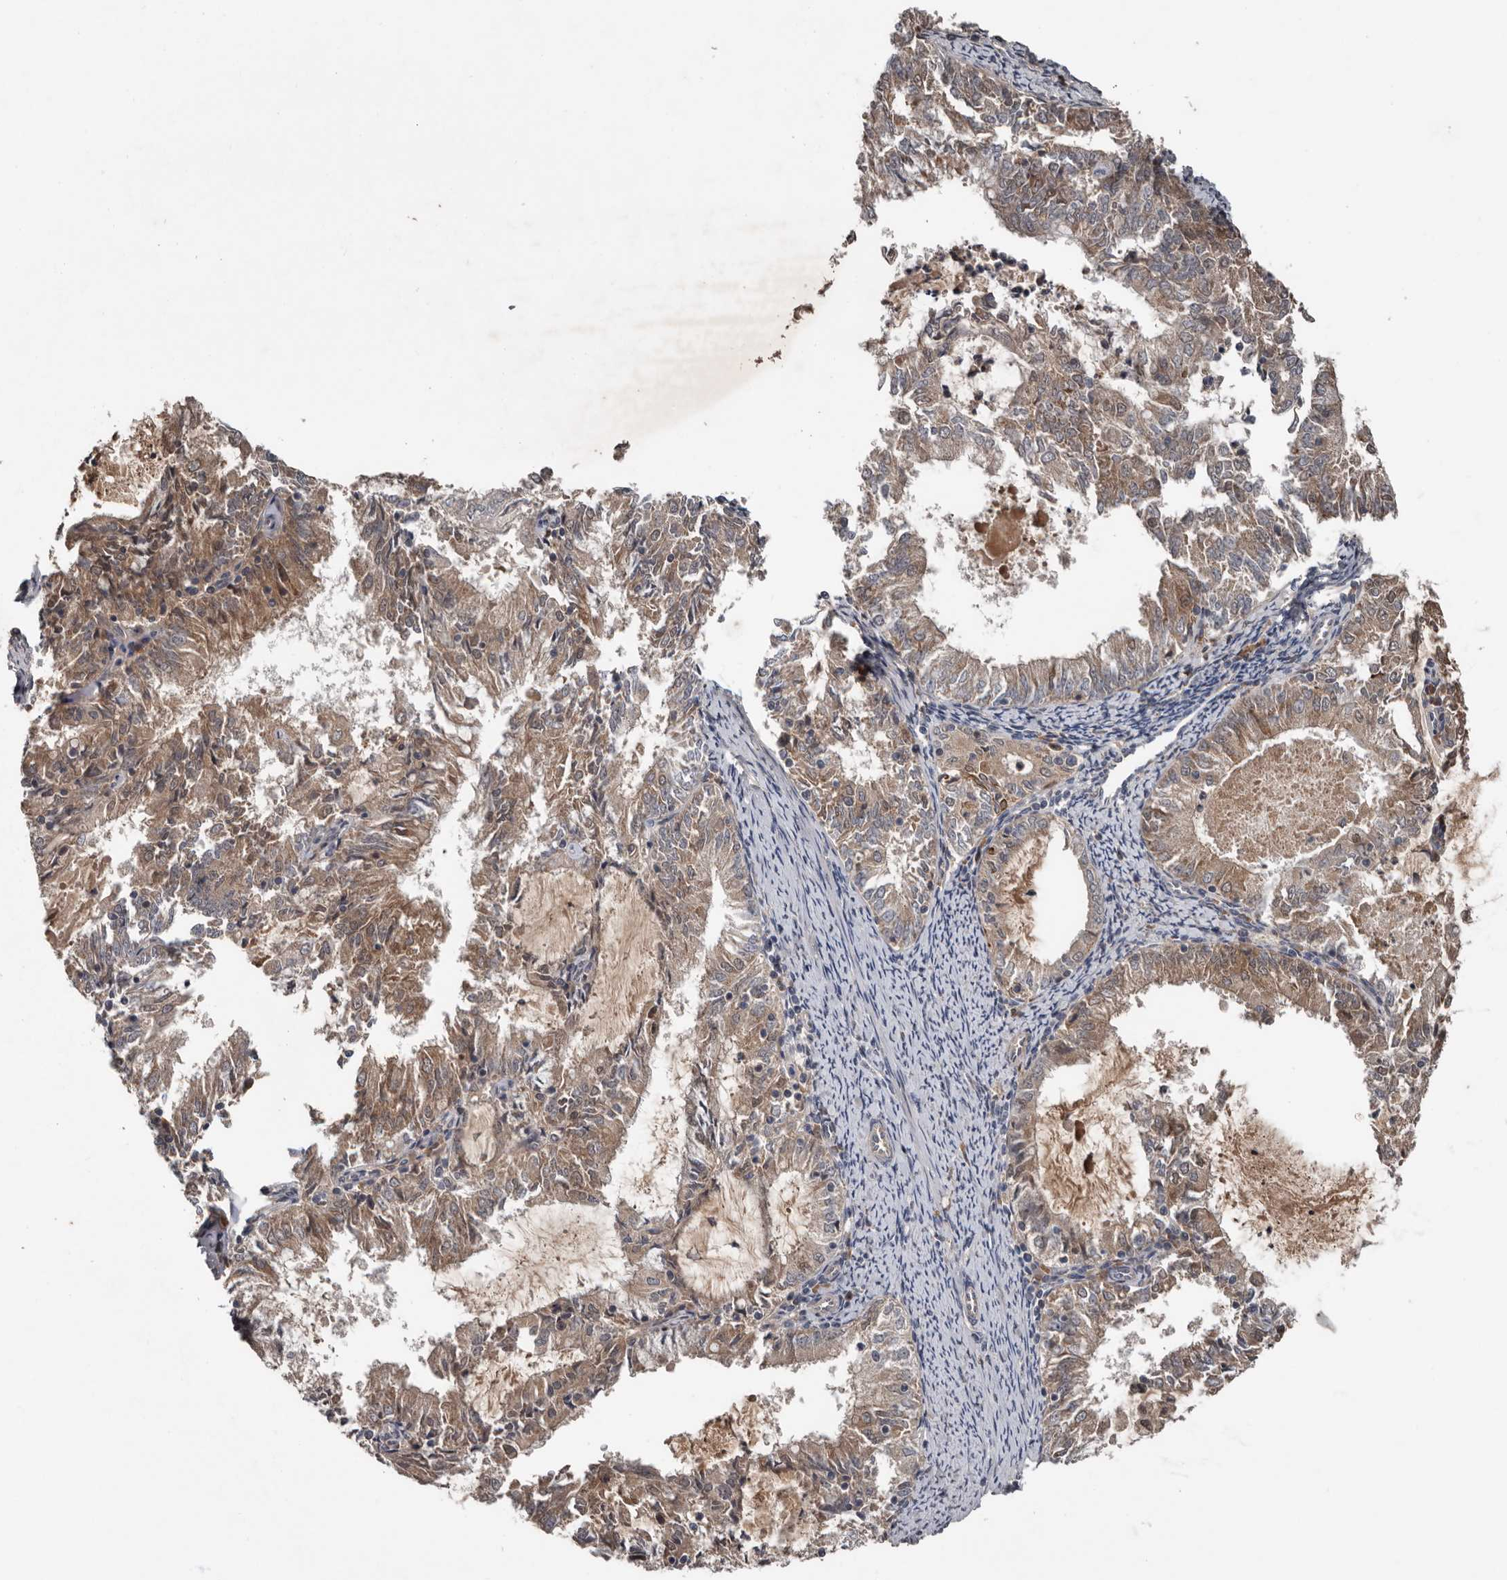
{"staining": {"intensity": "moderate", "quantity": ">75%", "location": "cytoplasmic/membranous"}, "tissue": "endometrial cancer", "cell_type": "Tumor cells", "image_type": "cancer", "snomed": [{"axis": "morphology", "description": "Adenocarcinoma, NOS"}, {"axis": "topography", "description": "Endometrium"}], "caption": "A histopathology image of endometrial cancer (adenocarcinoma) stained for a protein reveals moderate cytoplasmic/membranous brown staining in tumor cells.", "gene": "DNAJB4", "patient": {"sex": "female", "age": 57}}